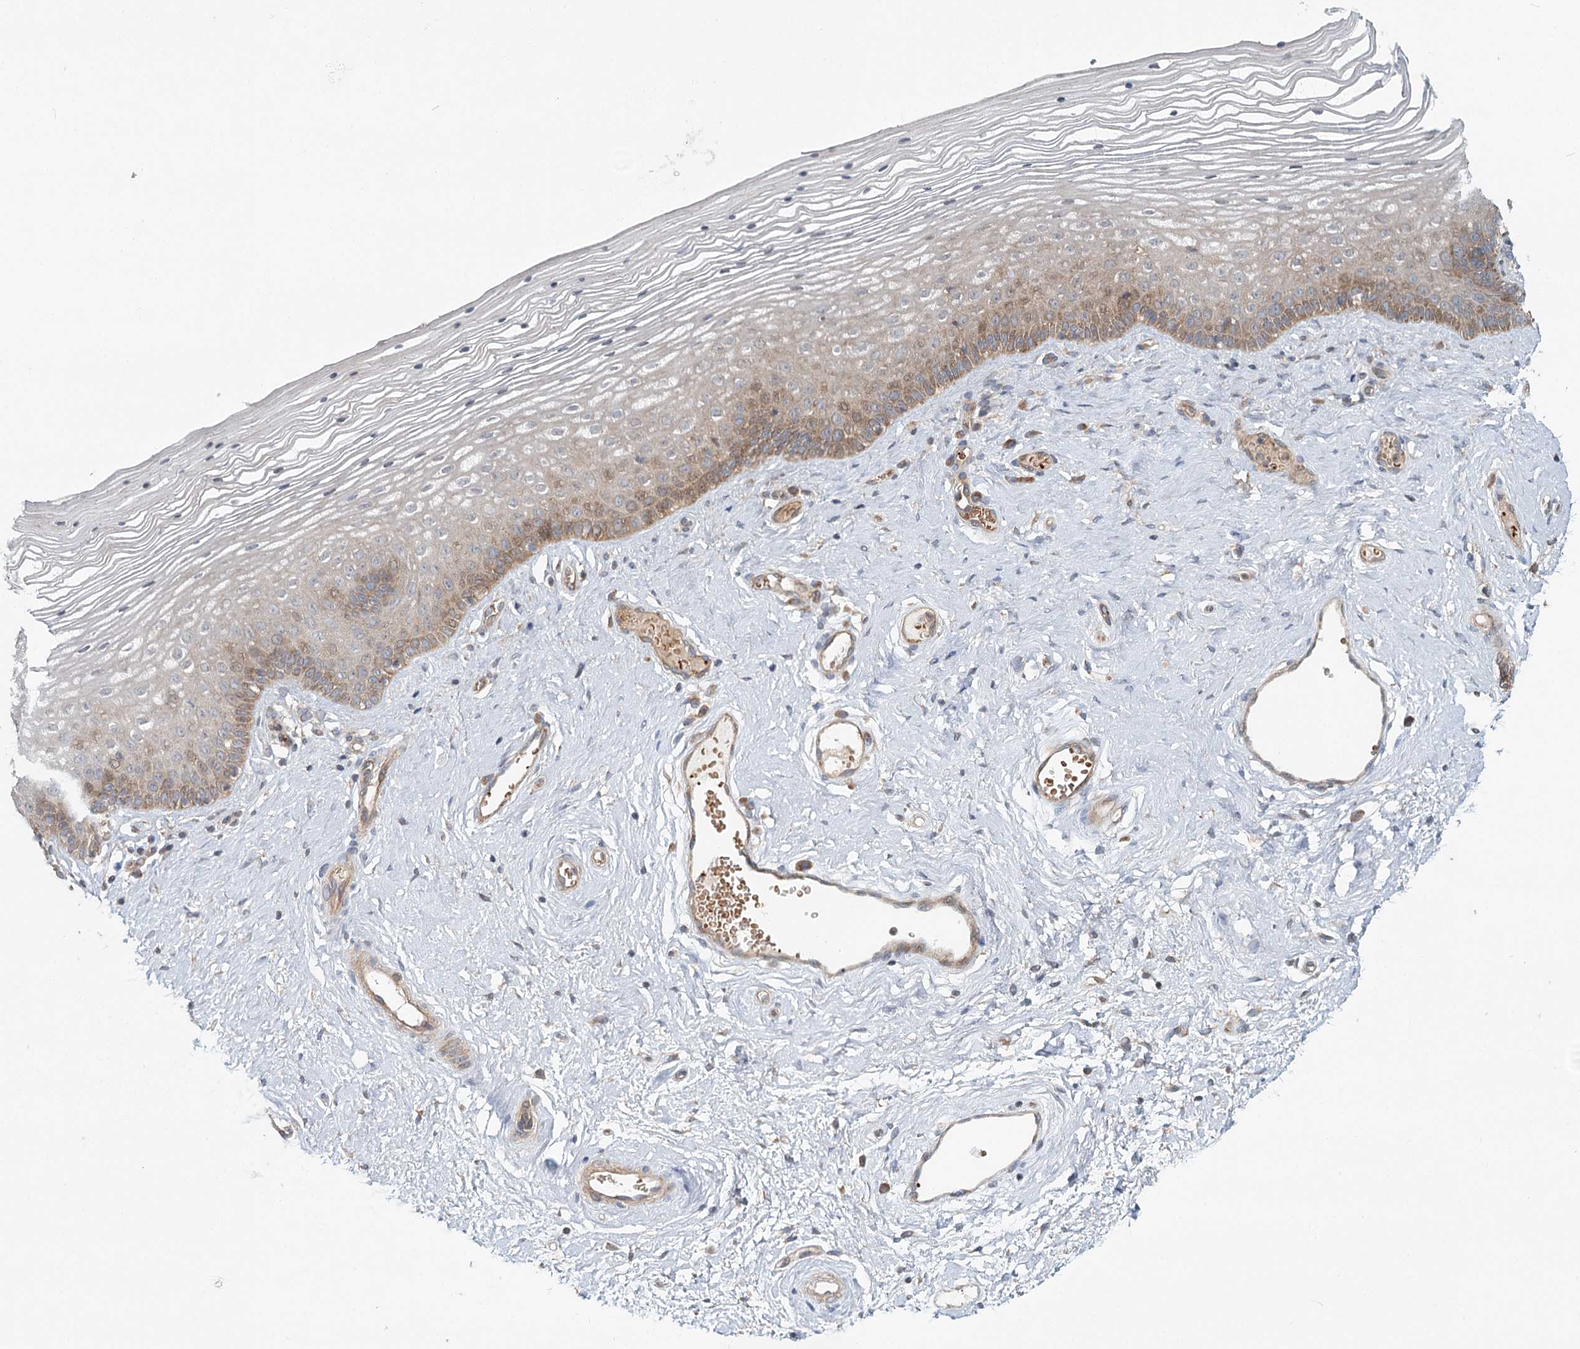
{"staining": {"intensity": "moderate", "quantity": "<25%", "location": "cytoplasmic/membranous"}, "tissue": "vagina", "cell_type": "Squamous epithelial cells", "image_type": "normal", "snomed": [{"axis": "morphology", "description": "Normal tissue, NOS"}, {"axis": "topography", "description": "Vagina"}], "caption": "Brown immunohistochemical staining in benign human vagina reveals moderate cytoplasmic/membranous positivity in about <25% of squamous epithelial cells. (DAB IHC, brown staining for protein, blue staining for nuclei).", "gene": "ENSG00000273217", "patient": {"sex": "female", "age": 46}}